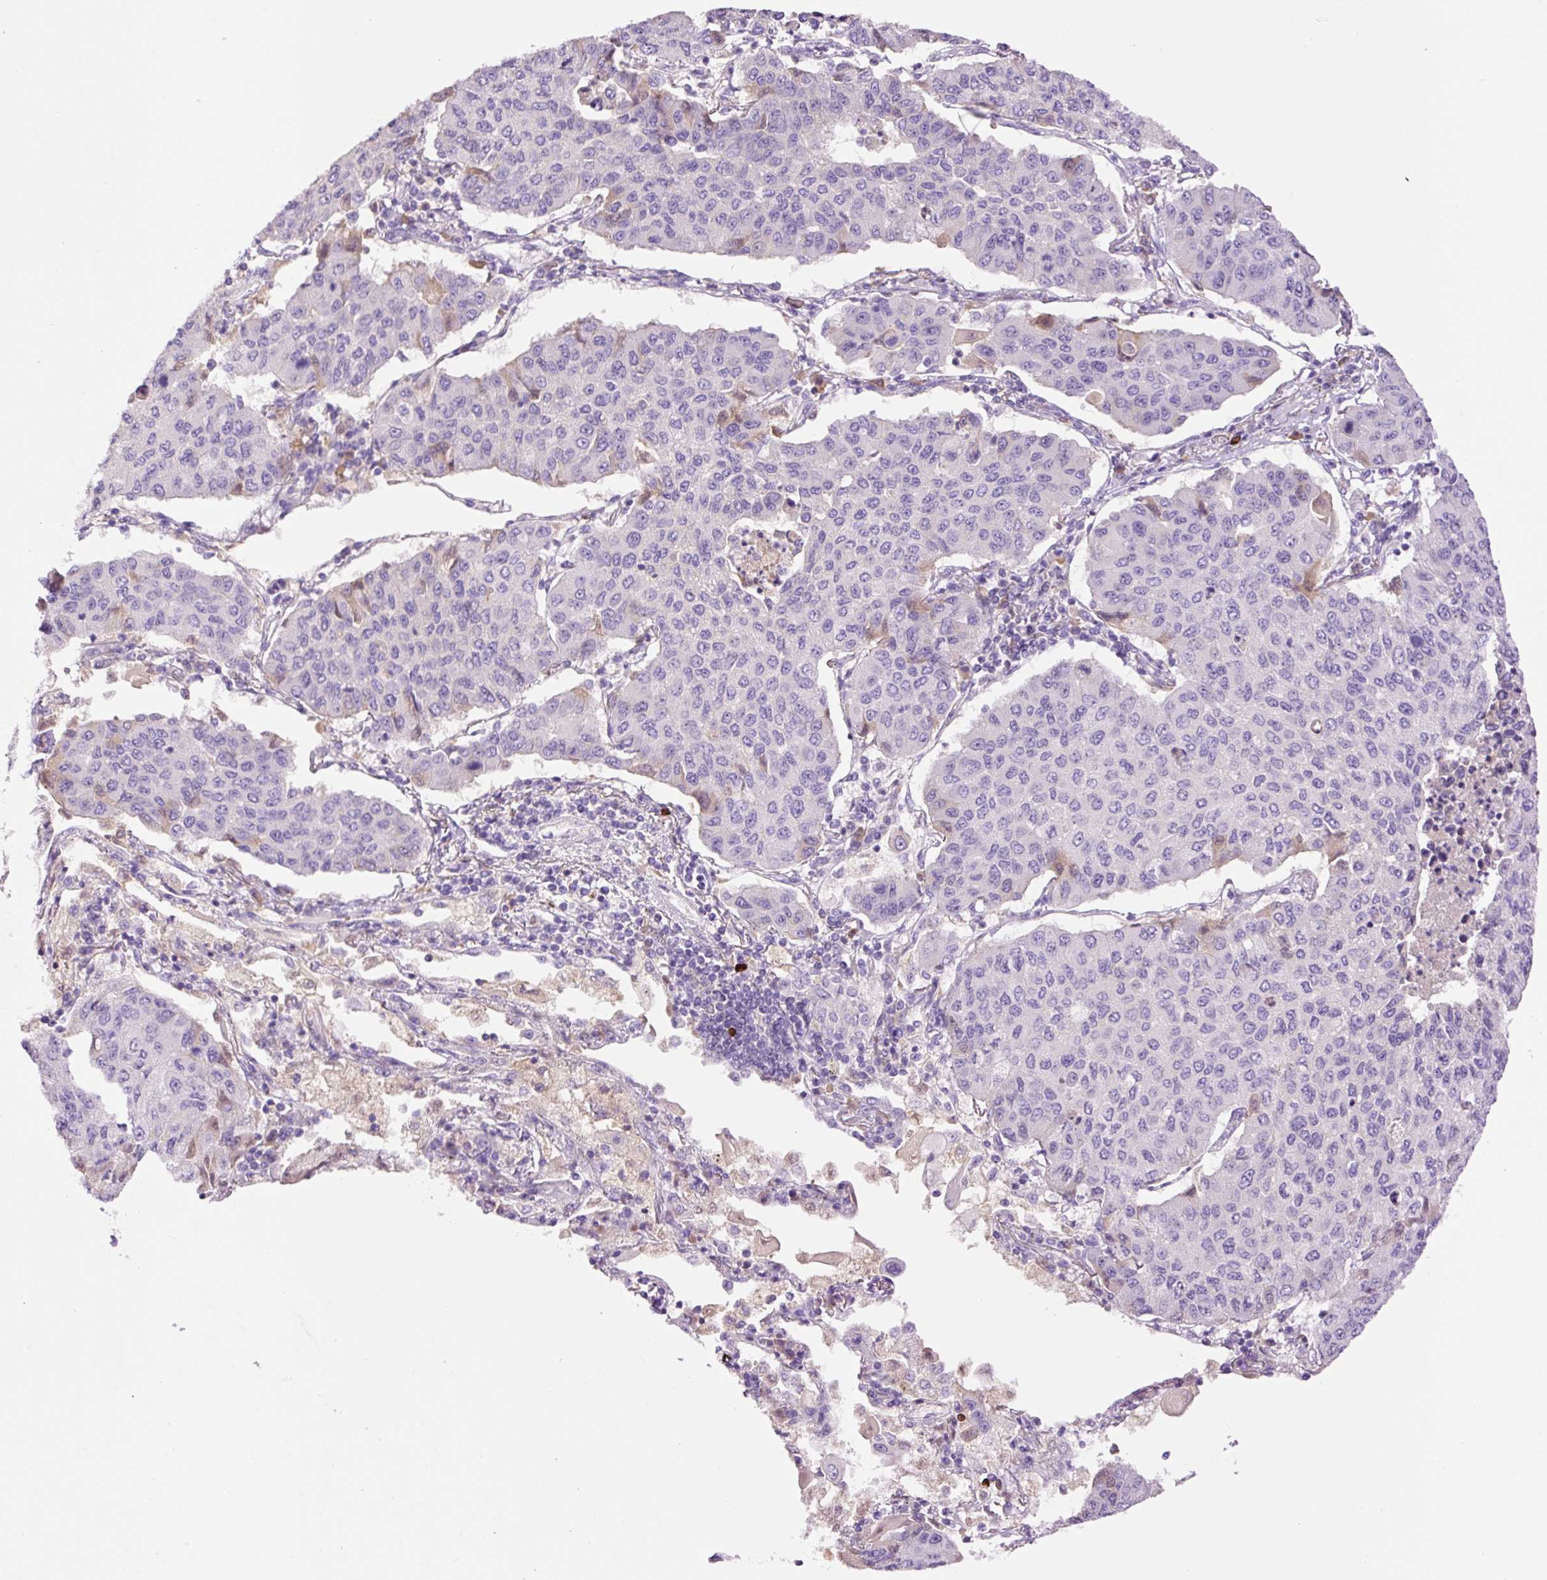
{"staining": {"intensity": "negative", "quantity": "none", "location": "none"}, "tissue": "lung cancer", "cell_type": "Tumor cells", "image_type": "cancer", "snomed": [{"axis": "morphology", "description": "Squamous cell carcinoma, NOS"}, {"axis": "topography", "description": "Lung"}], "caption": "This is an immunohistochemistry (IHC) photomicrograph of lung cancer. There is no expression in tumor cells.", "gene": "DPPA4", "patient": {"sex": "male", "age": 74}}